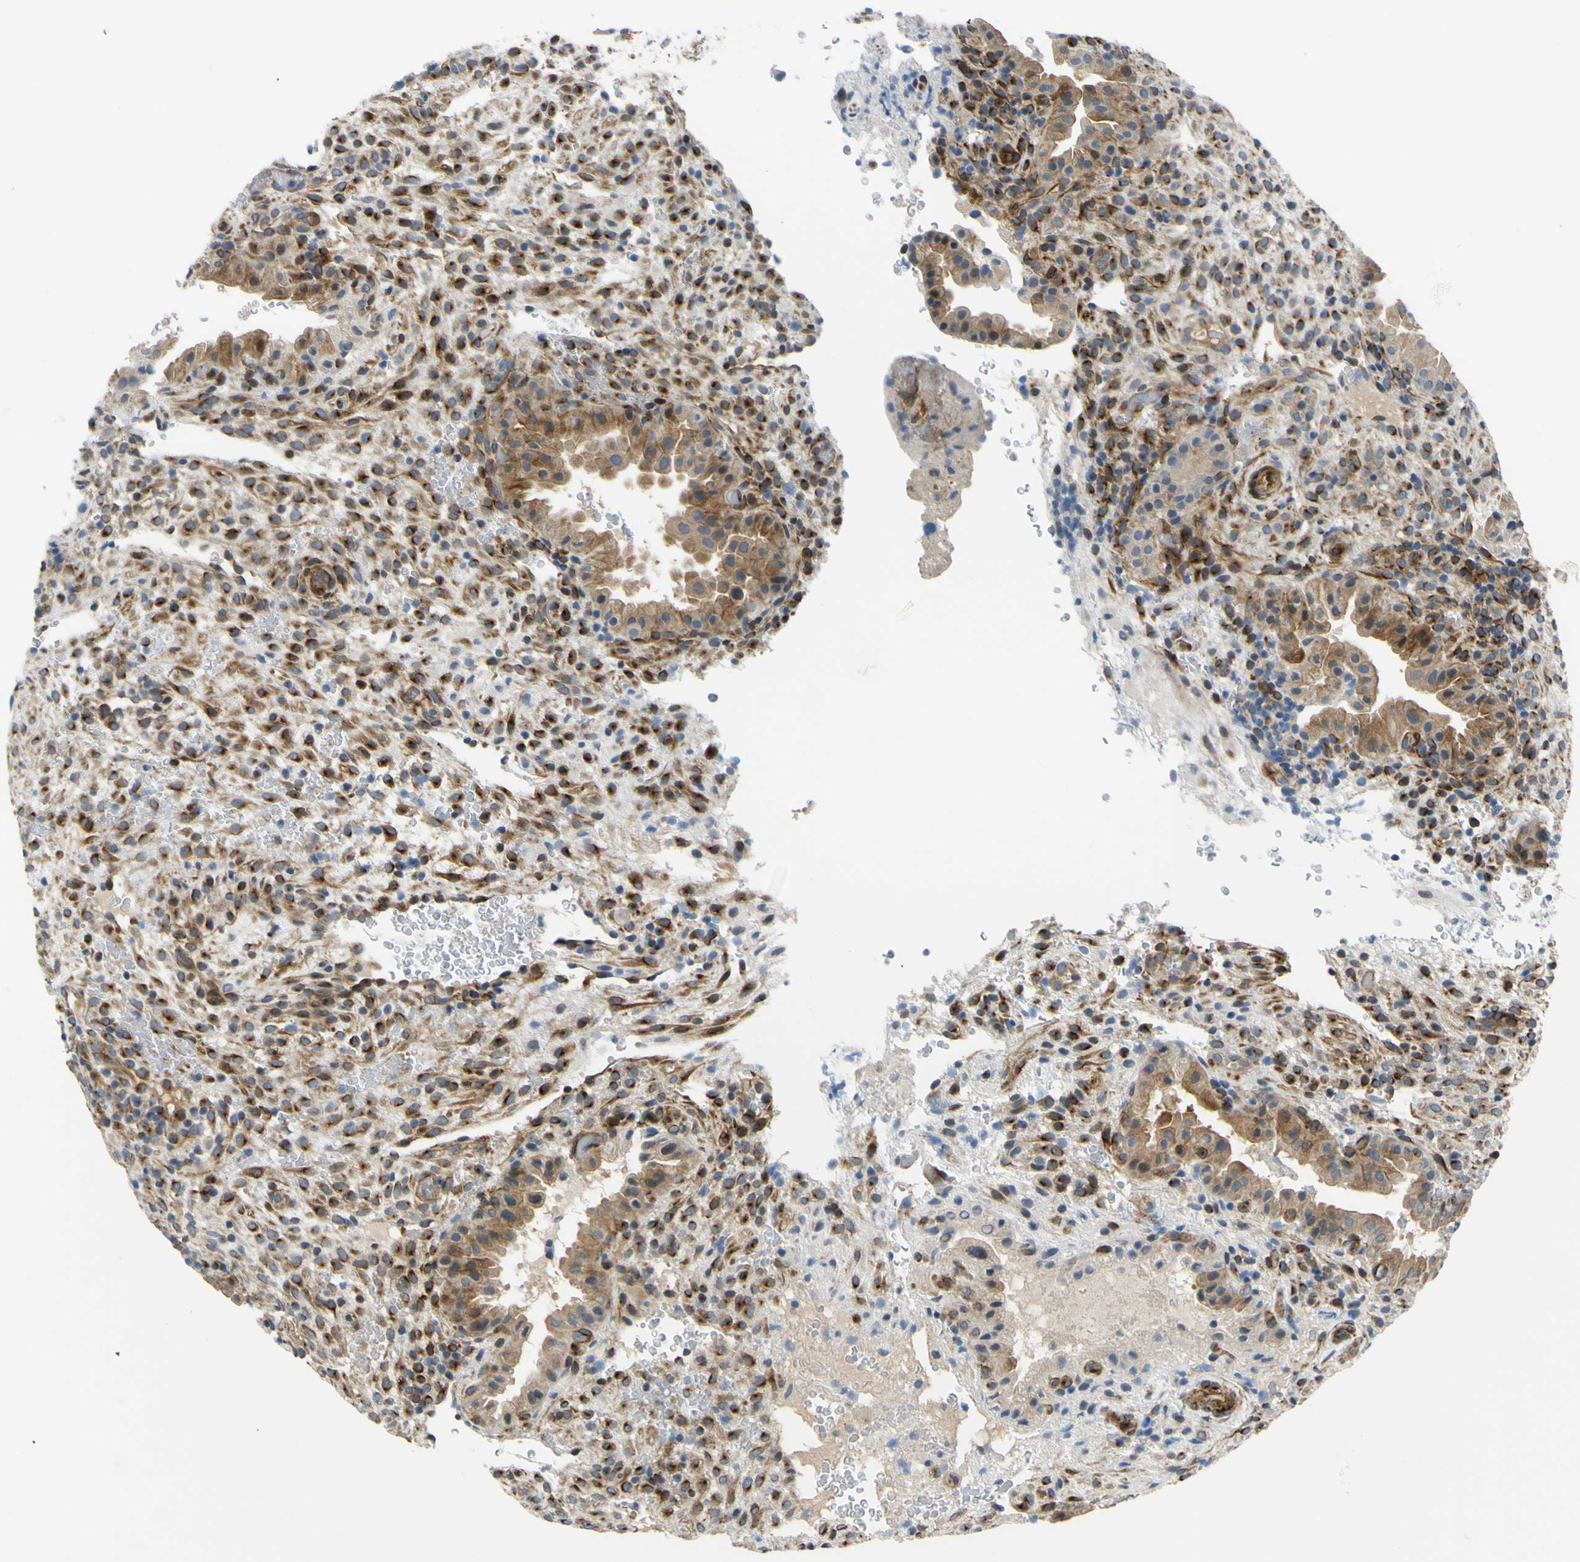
{"staining": {"intensity": "moderate", "quantity": ">75%", "location": "cytoplasmic/membranous"}, "tissue": "placenta", "cell_type": "Decidual cells", "image_type": "normal", "snomed": [{"axis": "morphology", "description": "Normal tissue, NOS"}, {"axis": "topography", "description": "Placenta"}], "caption": "Placenta stained for a protein (brown) shows moderate cytoplasmic/membranous positive positivity in approximately >75% of decidual cells.", "gene": "ARHGAP1", "patient": {"sex": "female", "age": 19}}